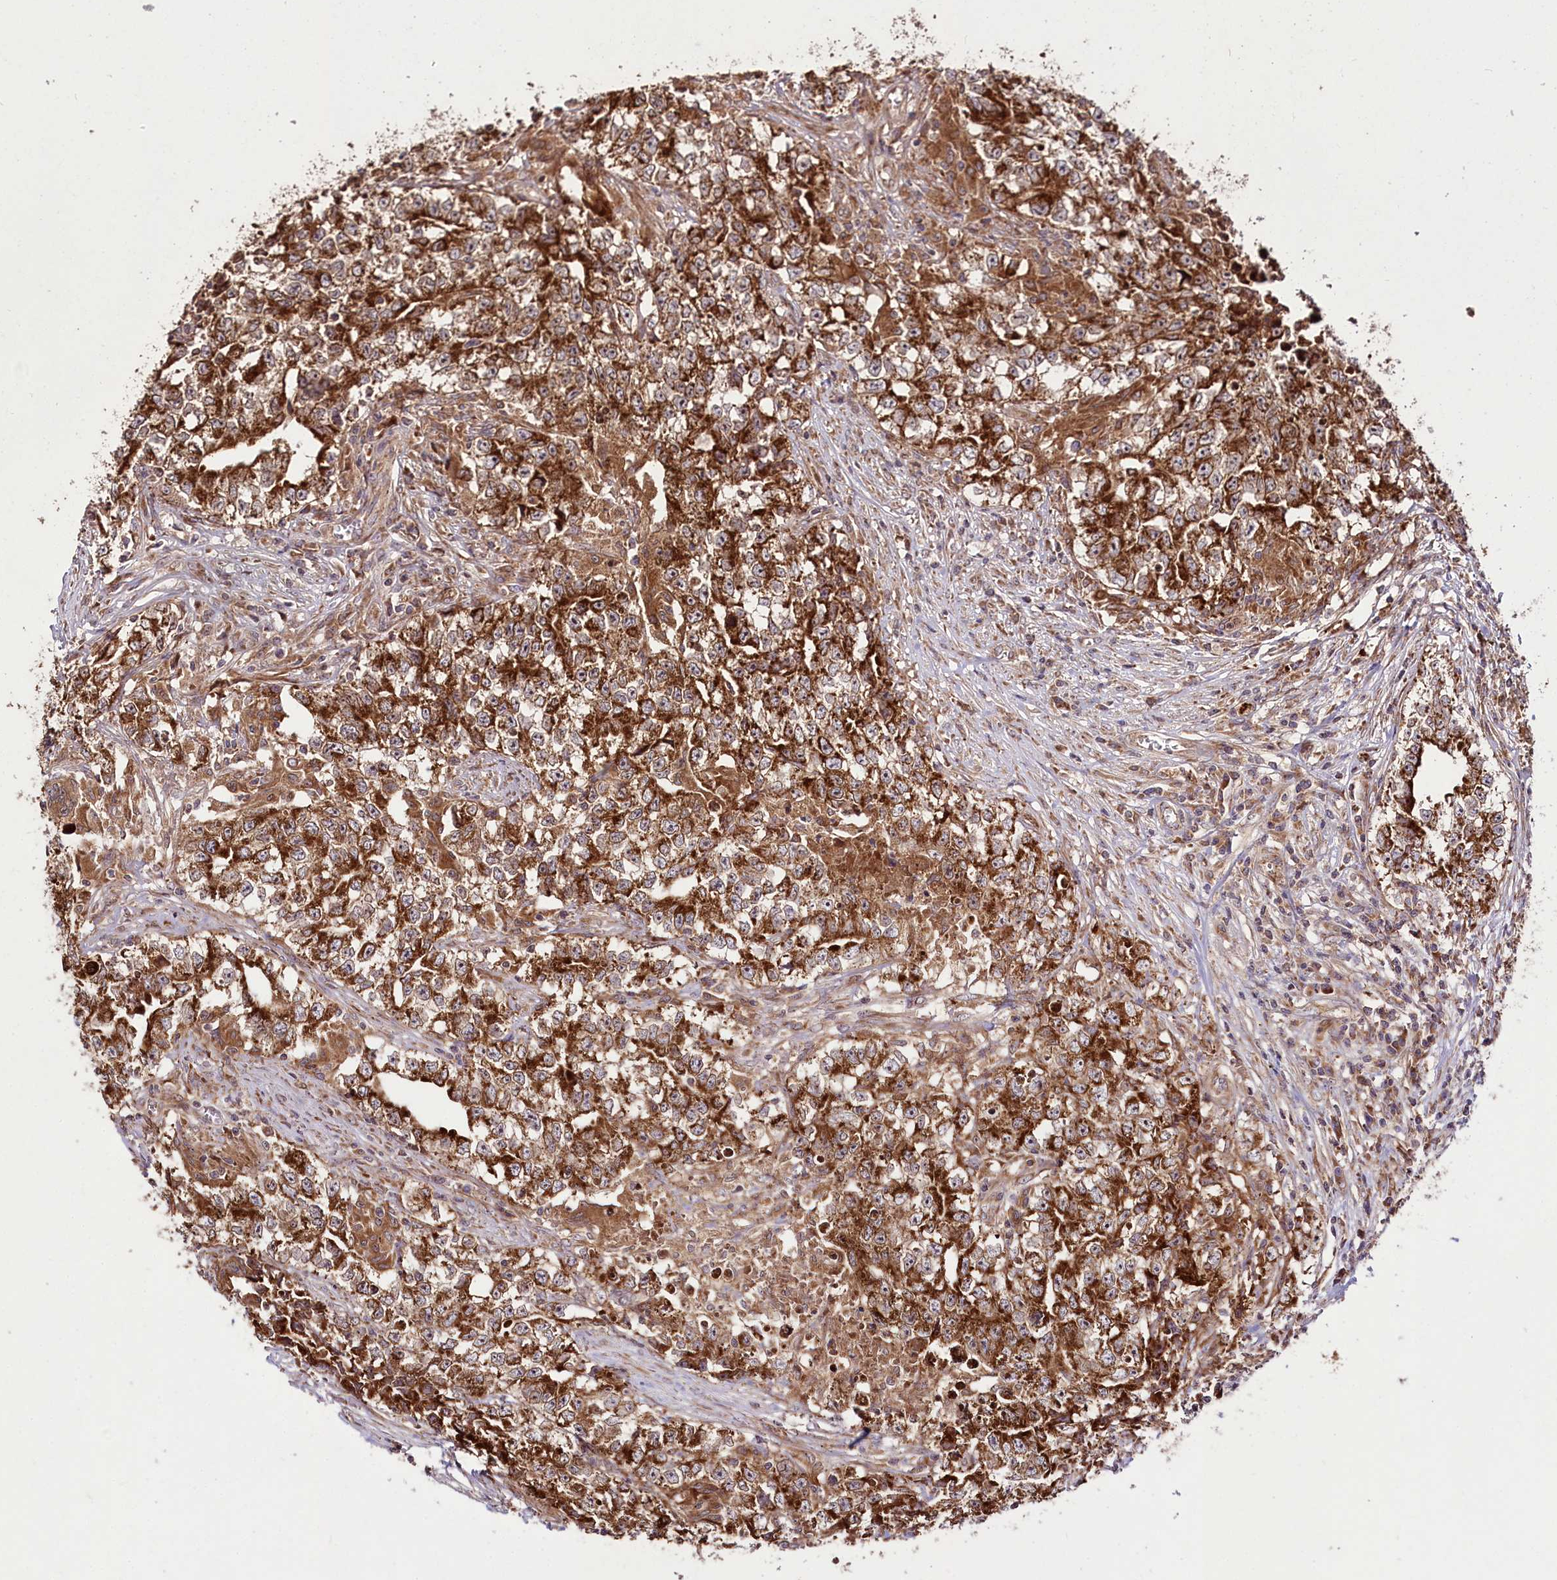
{"staining": {"intensity": "strong", "quantity": ">75%", "location": "cytoplasmic/membranous,nuclear"}, "tissue": "testis cancer", "cell_type": "Tumor cells", "image_type": "cancer", "snomed": [{"axis": "morphology", "description": "Seminoma, NOS"}, {"axis": "morphology", "description": "Carcinoma, Embryonal, NOS"}, {"axis": "topography", "description": "Testis"}], "caption": "Strong cytoplasmic/membranous and nuclear protein expression is appreciated in about >75% of tumor cells in testis seminoma.", "gene": "RAB7A", "patient": {"sex": "male", "age": 43}}